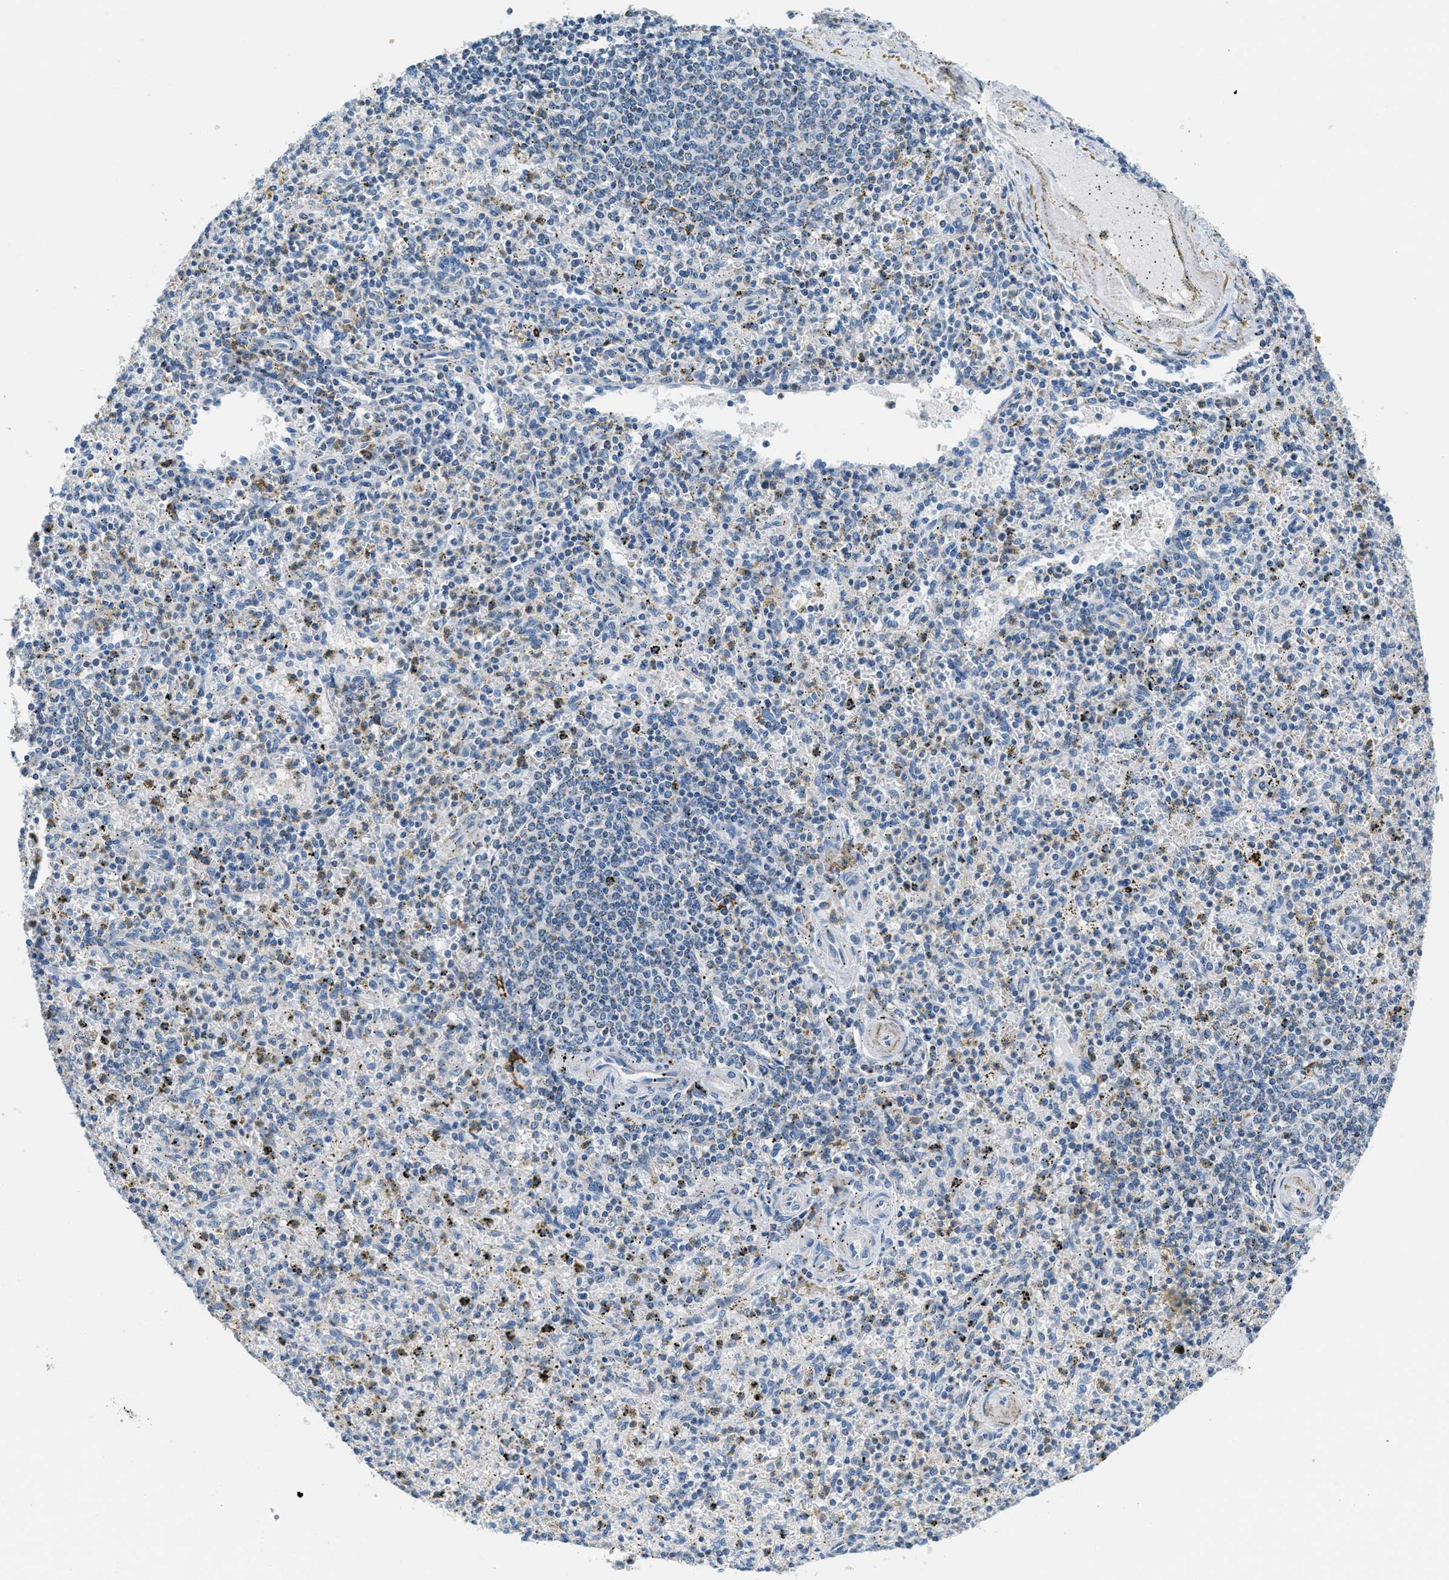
{"staining": {"intensity": "moderate", "quantity": "<25%", "location": "cytoplasmic/membranous"}, "tissue": "spleen", "cell_type": "Cells in red pulp", "image_type": "normal", "snomed": [{"axis": "morphology", "description": "Normal tissue, NOS"}, {"axis": "topography", "description": "Spleen"}], "caption": "Protein expression analysis of normal human spleen reveals moderate cytoplasmic/membranous expression in about <25% of cells in red pulp.", "gene": "CA4", "patient": {"sex": "male", "age": 72}}